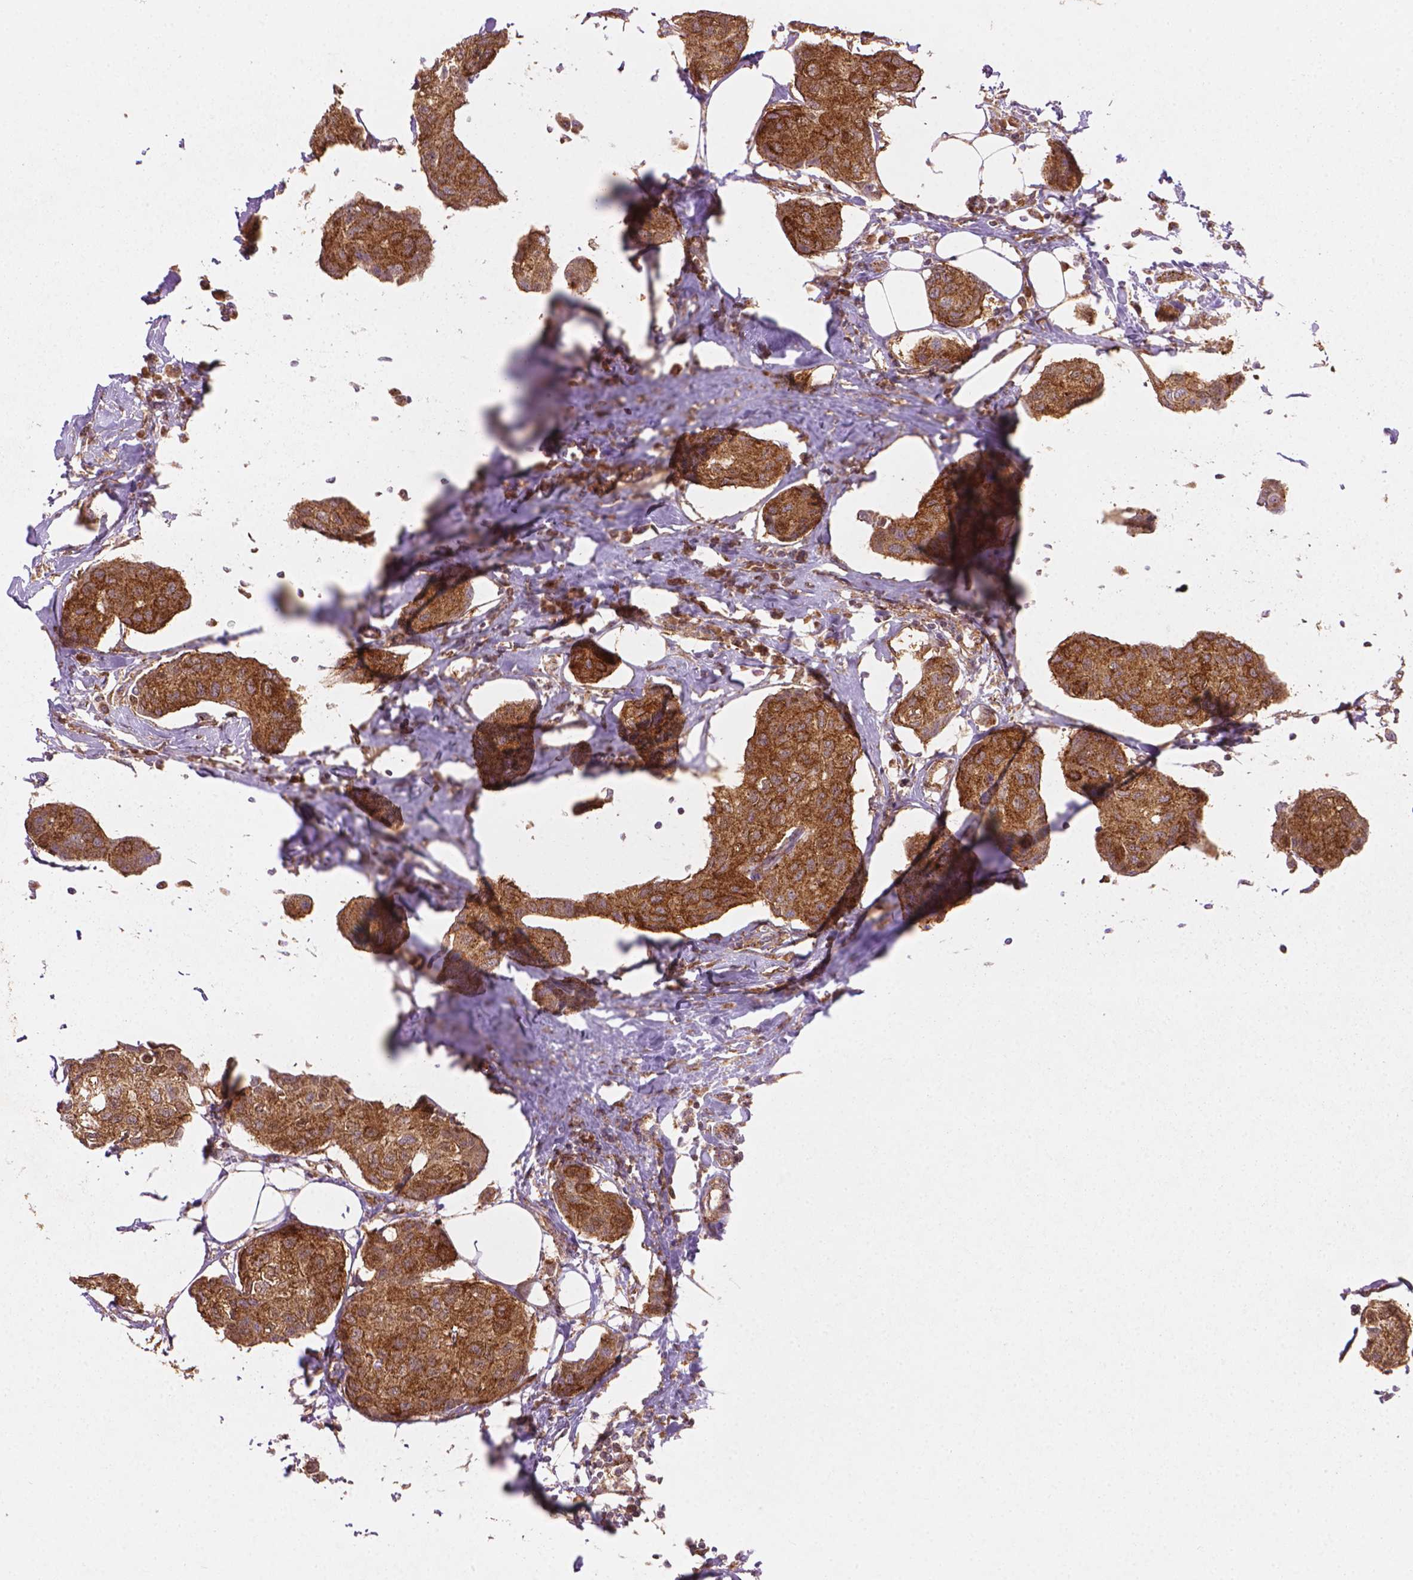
{"staining": {"intensity": "moderate", "quantity": ">75%", "location": "cytoplasmic/membranous"}, "tissue": "breast cancer", "cell_type": "Tumor cells", "image_type": "cancer", "snomed": [{"axis": "morphology", "description": "Duct carcinoma"}, {"axis": "topography", "description": "Breast"}], "caption": "Immunohistochemistry staining of breast cancer, which displays medium levels of moderate cytoplasmic/membranous positivity in approximately >75% of tumor cells indicating moderate cytoplasmic/membranous protein staining. The staining was performed using DAB (brown) for protein detection and nuclei were counterstained in hematoxylin (blue).", "gene": "VARS2", "patient": {"sex": "female", "age": 80}}